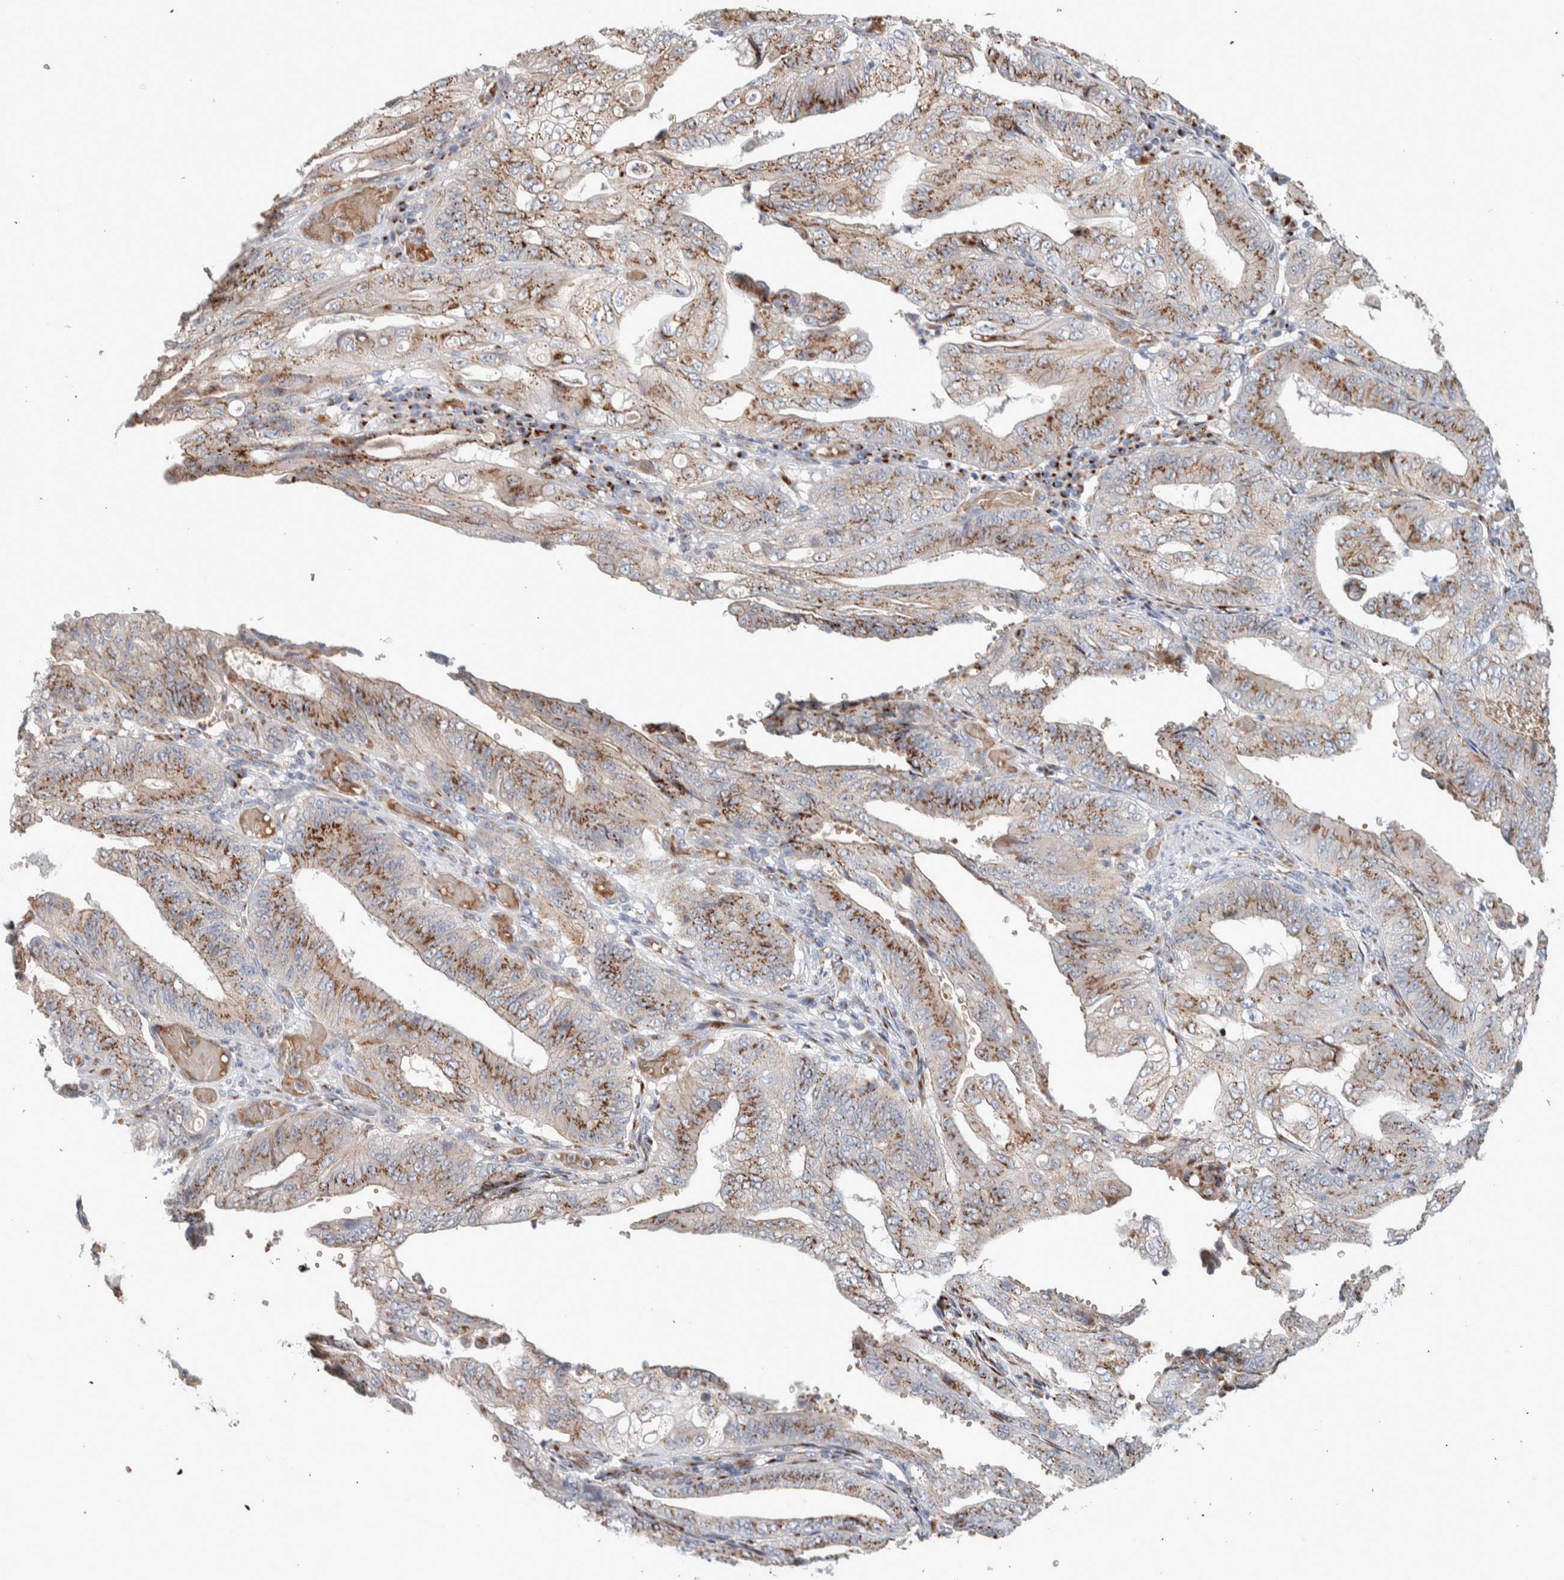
{"staining": {"intensity": "moderate", "quantity": ">75%", "location": "cytoplasmic/membranous"}, "tissue": "stomach cancer", "cell_type": "Tumor cells", "image_type": "cancer", "snomed": [{"axis": "morphology", "description": "Adenocarcinoma, NOS"}, {"axis": "topography", "description": "Stomach"}], "caption": "High-magnification brightfield microscopy of stomach cancer stained with DAB (3,3'-diaminobenzidine) (brown) and counterstained with hematoxylin (blue). tumor cells exhibit moderate cytoplasmic/membranous positivity is seen in approximately>75% of cells. The staining was performed using DAB (3,3'-diaminobenzidine), with brown indicating positive protein expression. Nuclei are stained blue with hematoxylin.", "gene": "SLC38A10", "patient": {"sex": "female", "age": 73}}